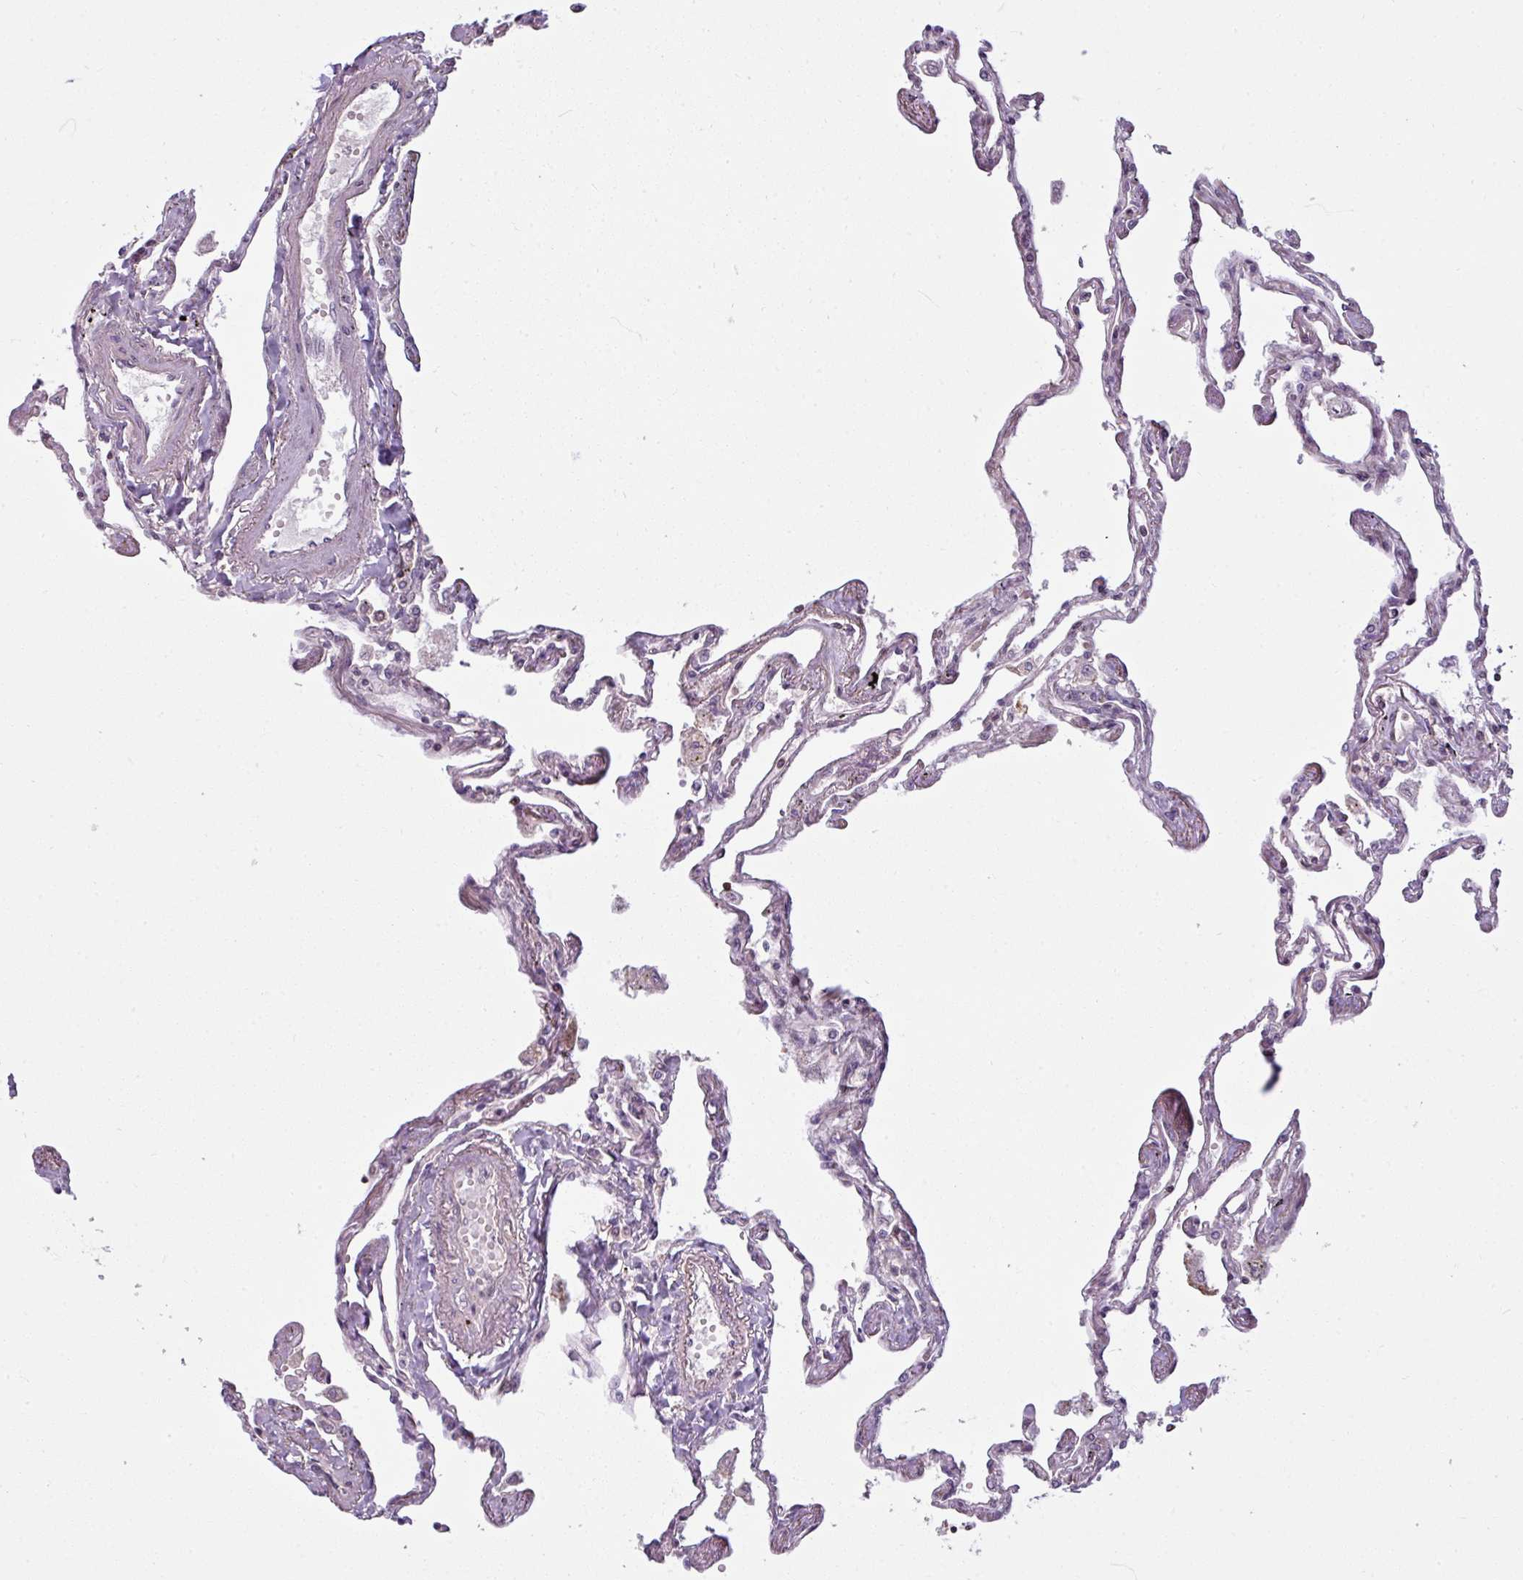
{"staining": {"intensity": "weak", "quantity": "<25%", "location": "cytoplasmic/membranous"}, "tissue": "lung", "cell_type": "Alveolar cells", "image_type": "normal", "snomed": [{"axis": "morphology", "description": "Normal tissue, NOS"}, {"axis": "topography", "description": "Lung"}], "caption": "Immunohistochemistry histopathology image of benign human lung stained for a protein (brown), which exhibits no positivity in alveolar cells.", "gene": "TUSC3", "patient": {"sex": "female", "age": 67}}